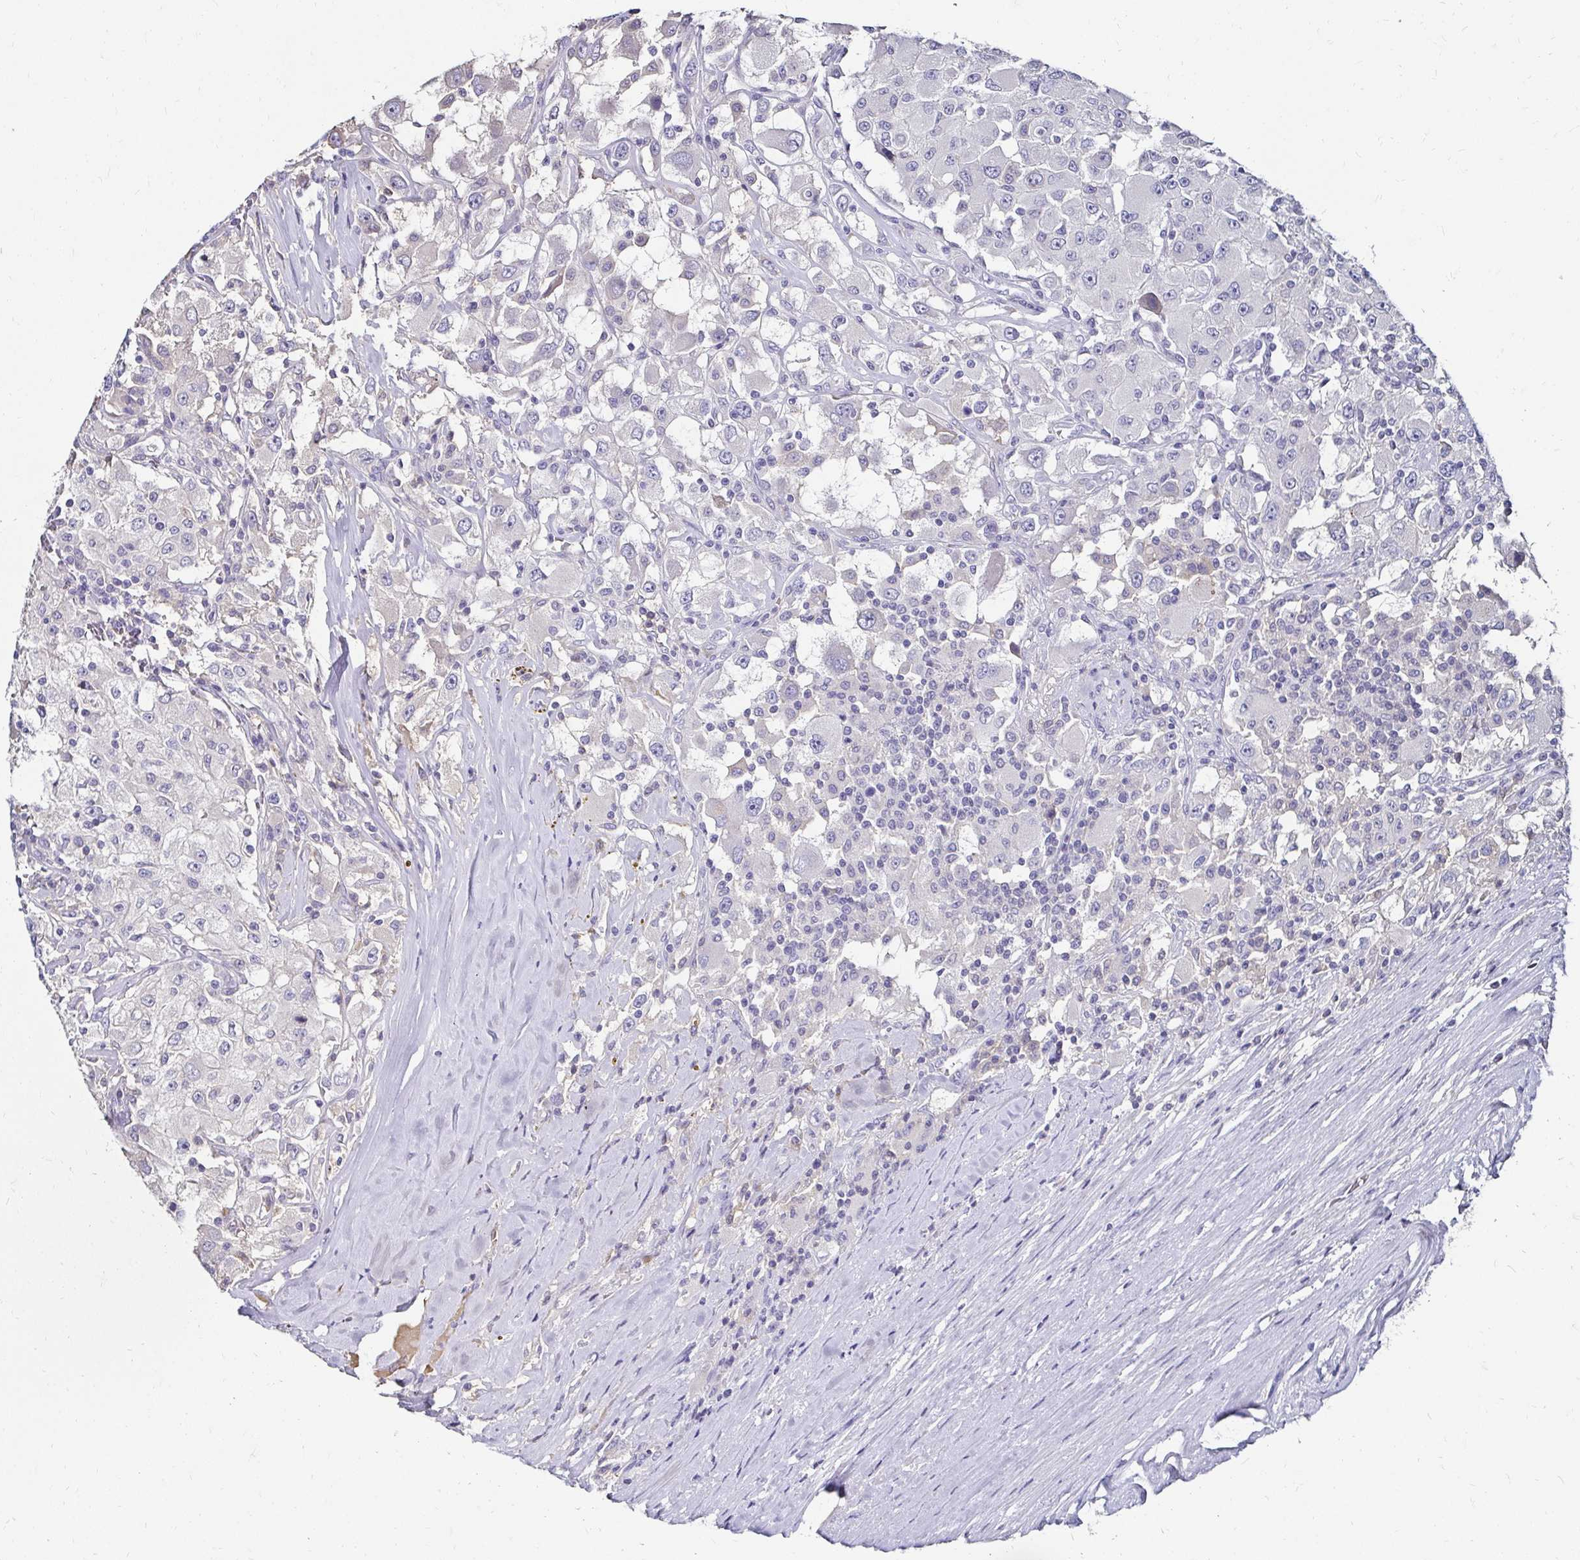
{"staining": {"intensity": "negative", "quantity": "none", "location": "none"}, "tissue": "renal cancer", "cell_type": "Tumor cells", "image_type": "cancer", "snomed": [{"axis": "morphology", "description": "Adenocarcinoma, NOS"}, {"axis": "topography", "description": "Kidney"}], "caption": "Adenocarcinoma (renal) was stained to show a protein in brown. There is no significant staining in tumor cells.", "gene": "SCG3", "patient": {"sex": "female", "age": 67}}